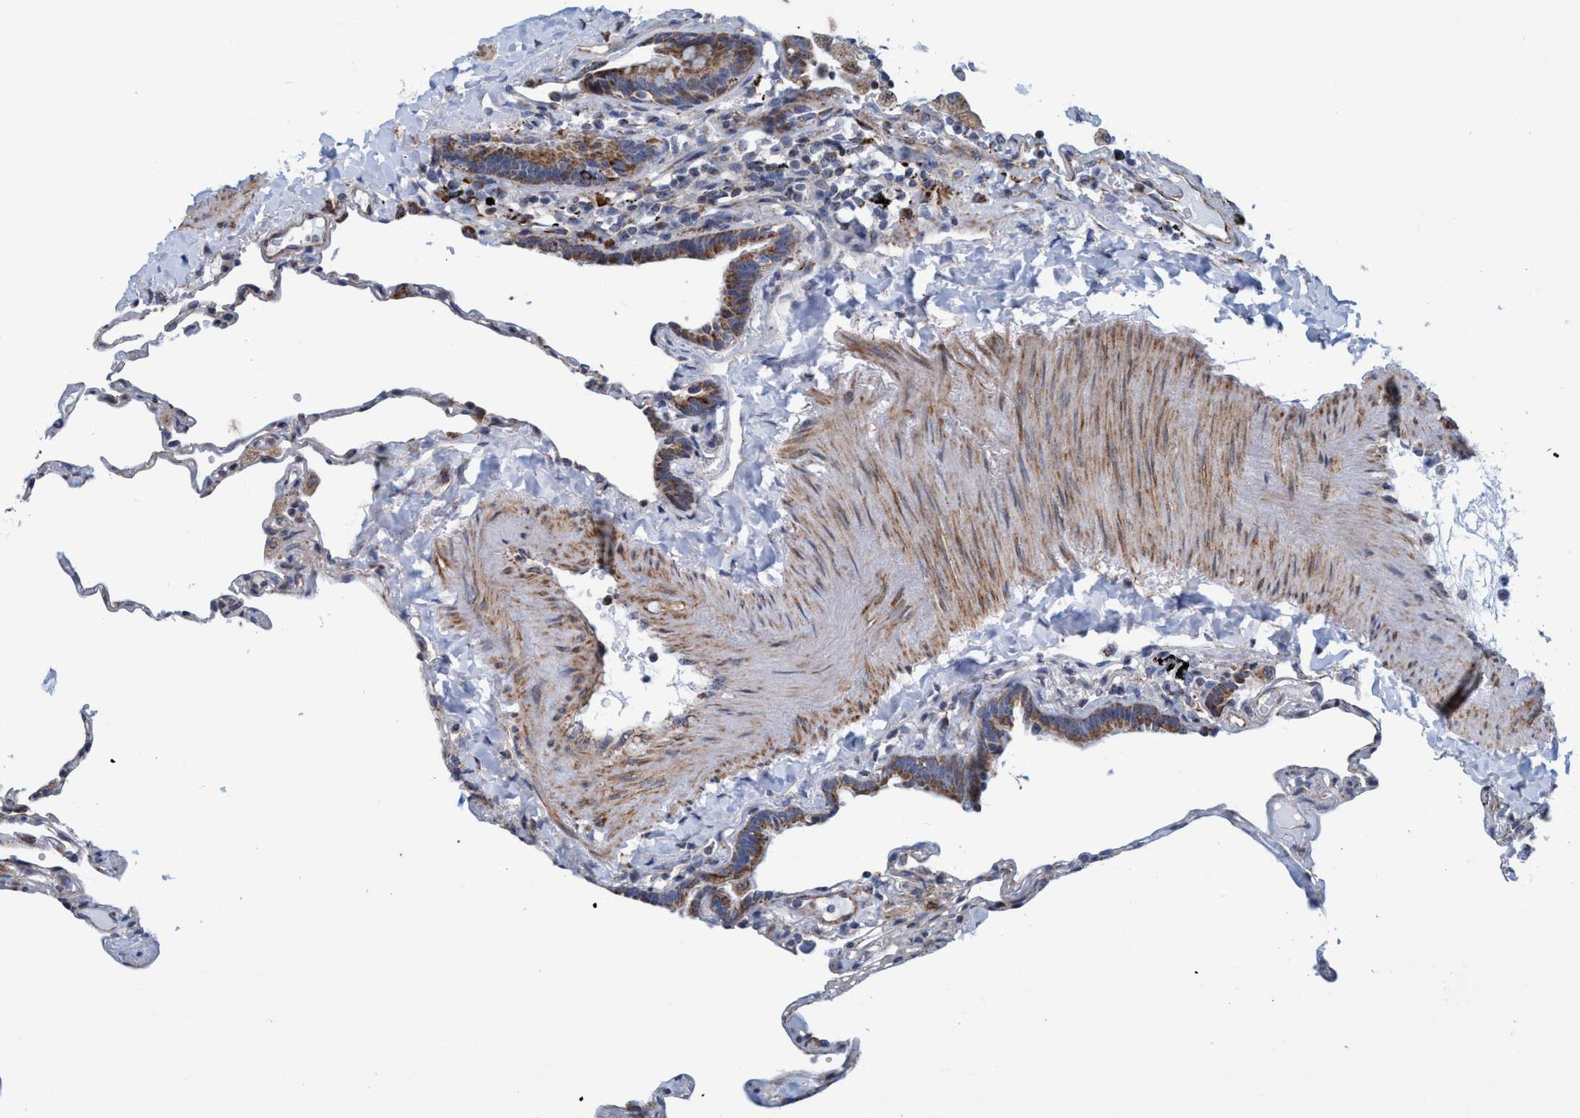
{"staining": {"intensity": "moderate", "quantity": "<25%", "location": "cytoplasmic/membranous"}, "tissue": "lung", "cell_type": "Alveolar cells", "image_type": "normal", "snomed": [{"axis": "morphology", "description": "Normal tissue, NOS"}, {"axis": "topography", "description": "Lung"}], "caption": "Moderate cytoplasmic/membranous expression for a protein is present in about <25% of alveolar cells of benign lung using immunohistochemistry (IHC).", "gene": "POLR1F", "patient": {"sex": "male", "age": 59}}